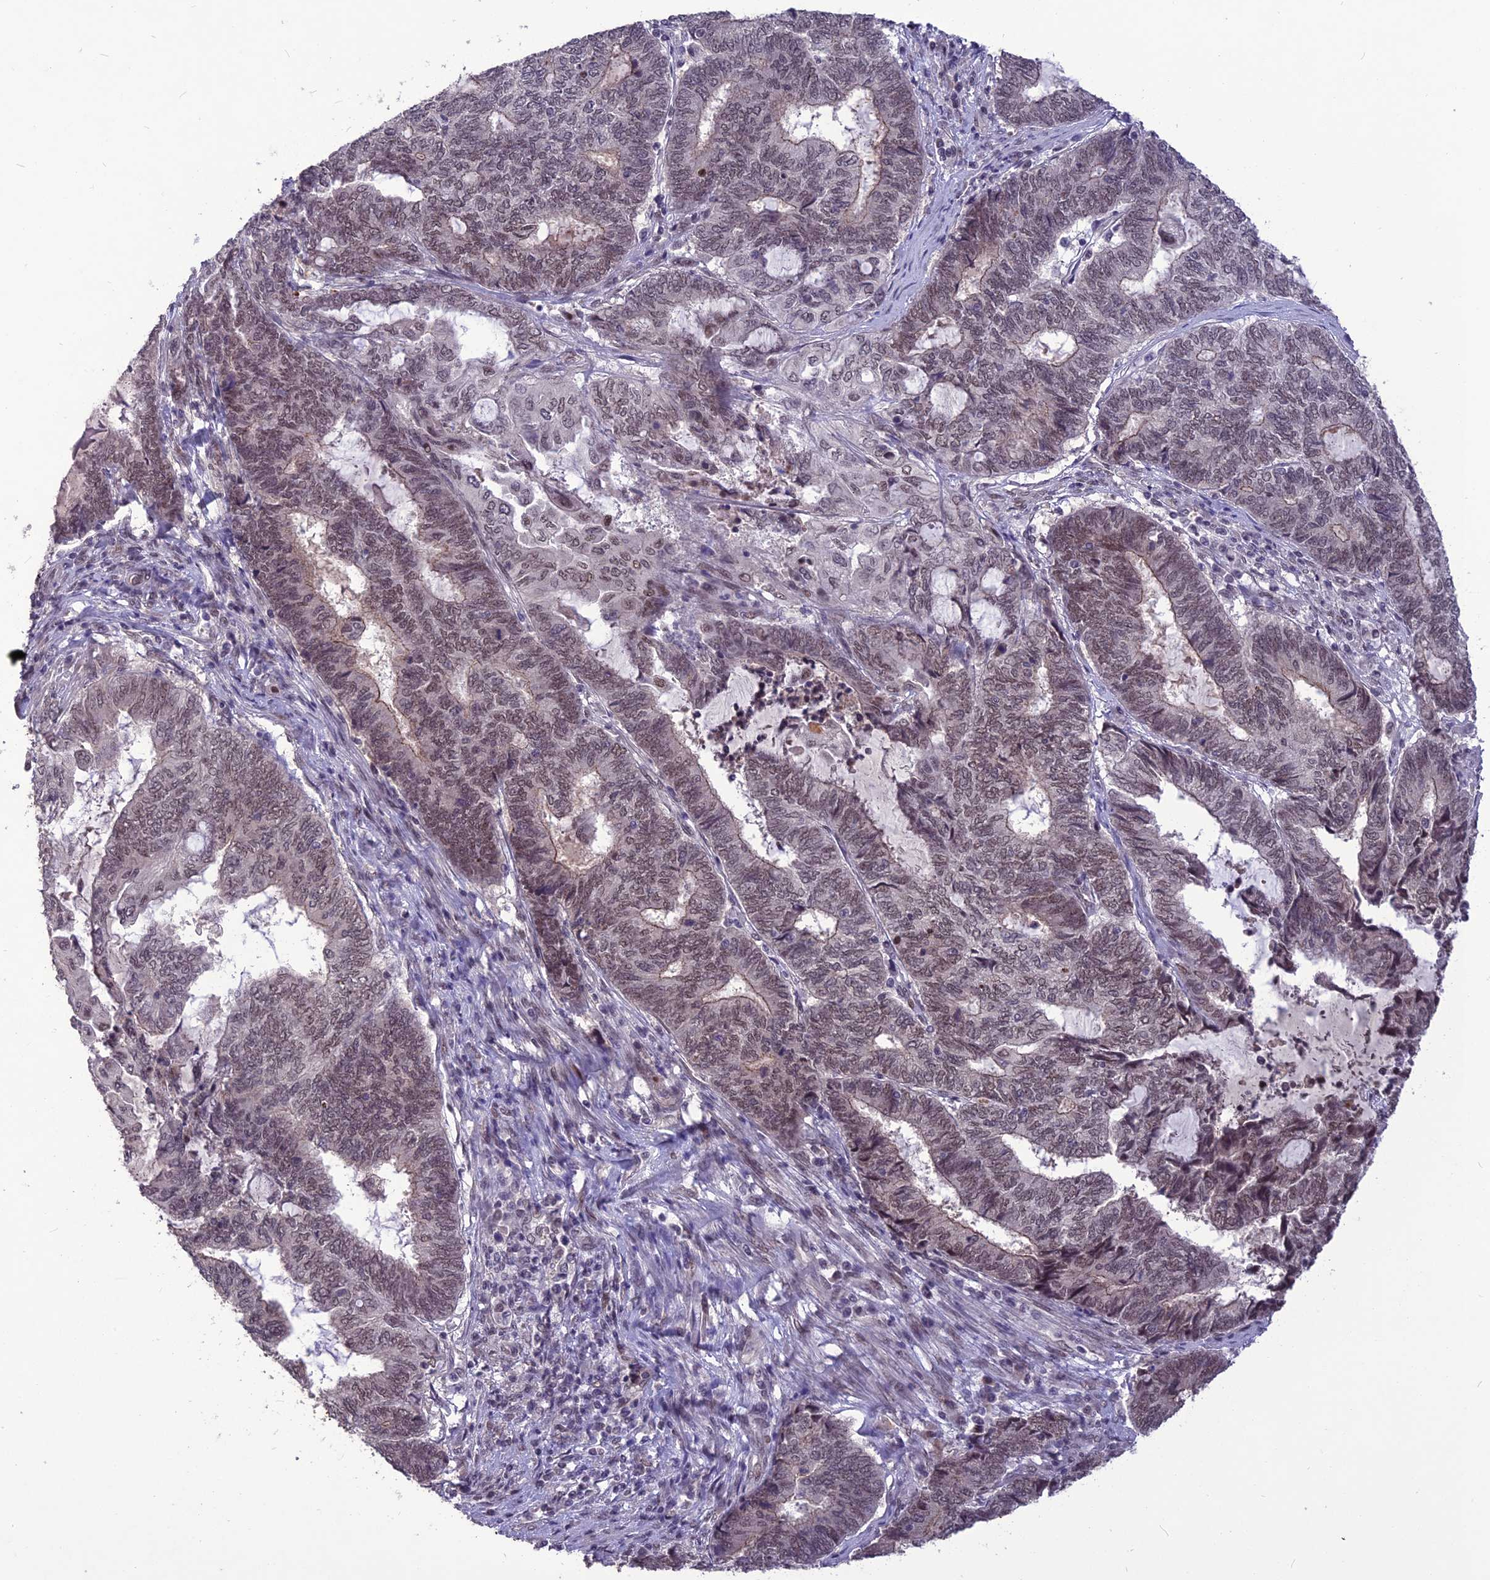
{"staining": {"intensity": "weak", "quantity": "25%-75%", "location": "nuclear"}, "tissue": "endometrial cancer", "cell_type": "Tumor cells", "image_type": "cancer", "snomed": [{"axis": "morphology", "description": "Adenocarcinoma, NOS"}, {"axis": "topography", "description": "Uterus"}, {"axis": "topography", "description": "Endometrium"}], "caption": "Protein analysis of endometrial adenocarcinoma tissue shows weak nuclear positivity in approximately 25%-75% of tumor cells.", "gene": "DIS3", "patient": {"sex": "female", "age": 70}}